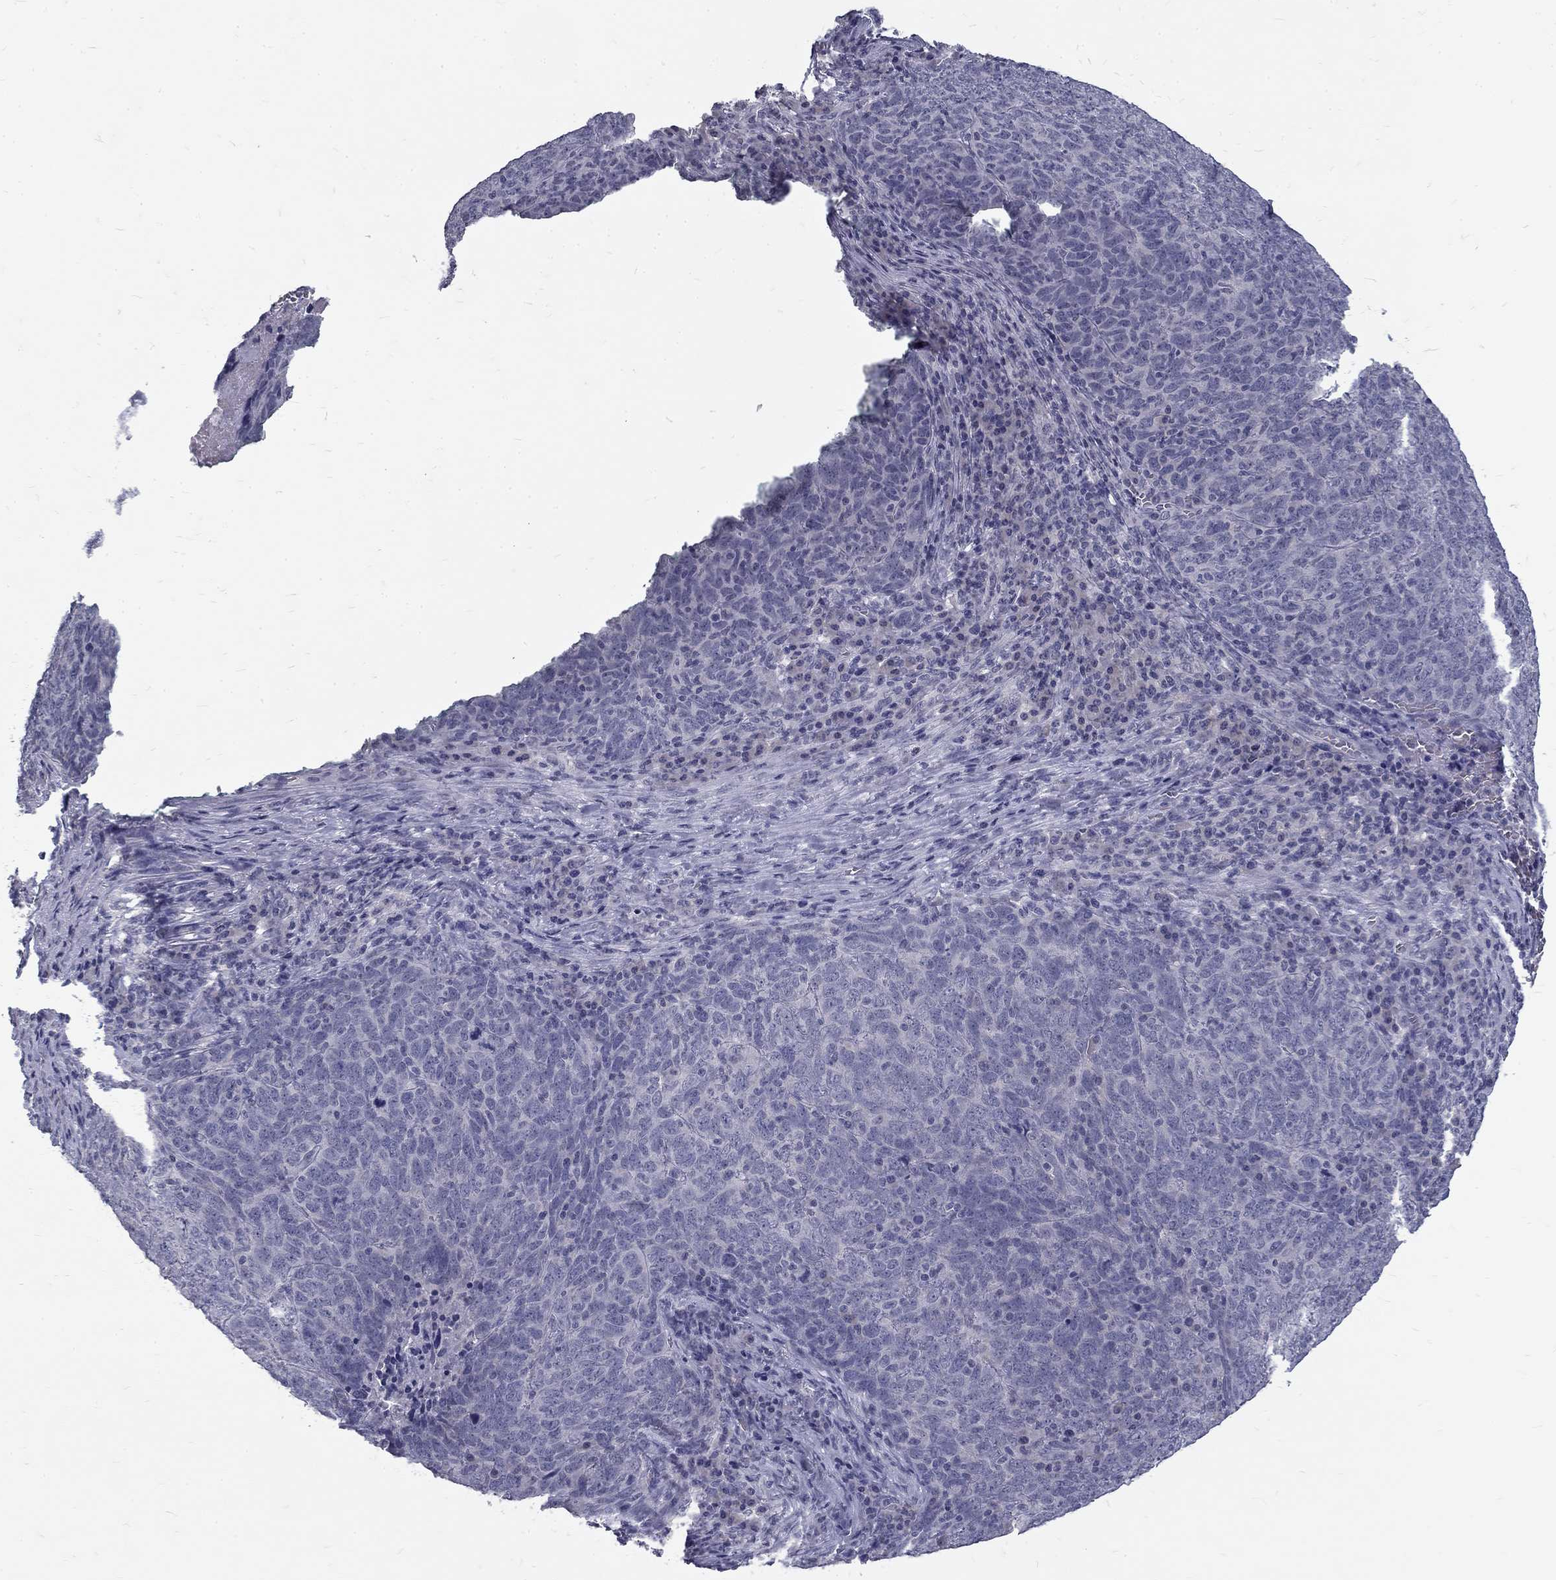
{"staining": {"intensity": "negative", "quantity": "none", "location": "none"}, "tissue": "skin cancer", "cell_type": "Tumor cells", "image_type": "cancer", "snomed": [{"axis": "morphology", "description": "Squamous cell carcinoma, NOS"}, {"axis": "topography", "description": "Skin"}, {"axis": "topography", "description": "Anal"}], "caption": "Human skin squamous cell carcinoma stained for a protein using immunohistochemistry shows no staining in tumor cells.", "gene": "NOS1", "patient": {"sex": "female", "age": 51}}